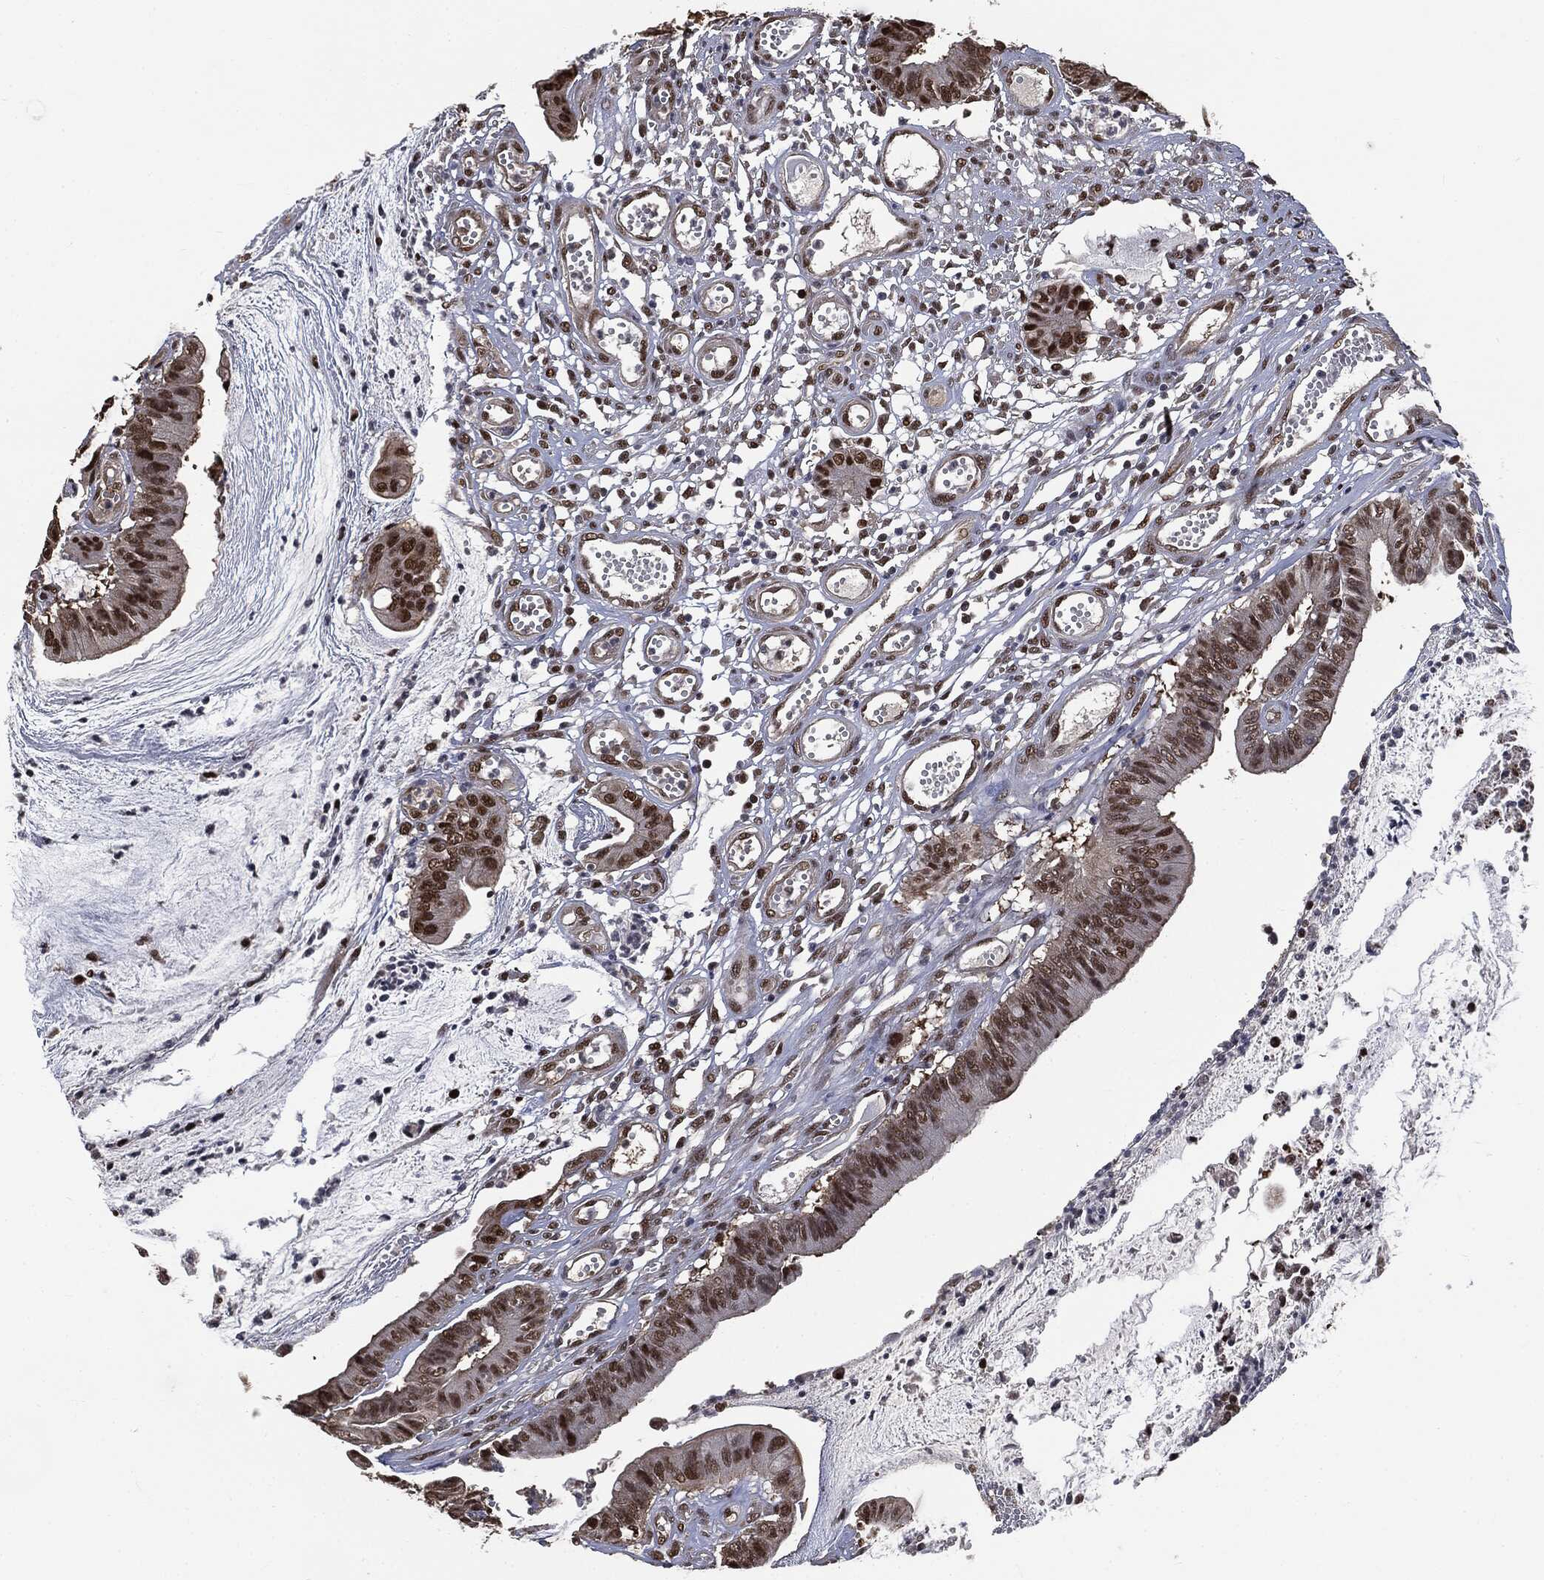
{"staining": {"intensity": "strong", "quantity": ">75%", "location": "nuclear"}, "tissue": "colorectal cancer", "cell_type": "Tumor cells", "image_type": "cancer", "snomed": [{"axis": "morphology", "description": "Adenocarcinoma, NOS"}, {"axis": "topography", "description": "Colon"}], "caption": "IHC (DAB (3,3'-diaminobenzidine)) staining of colorectal adenocarcinoma shows strong nuclear protein positivity in approximately >75% of tumor cells. (DAB IHC with brightfield microscopy, high magnification).", "gene": "SHLD2", "patient": {"sex": "female", "age": 69}}